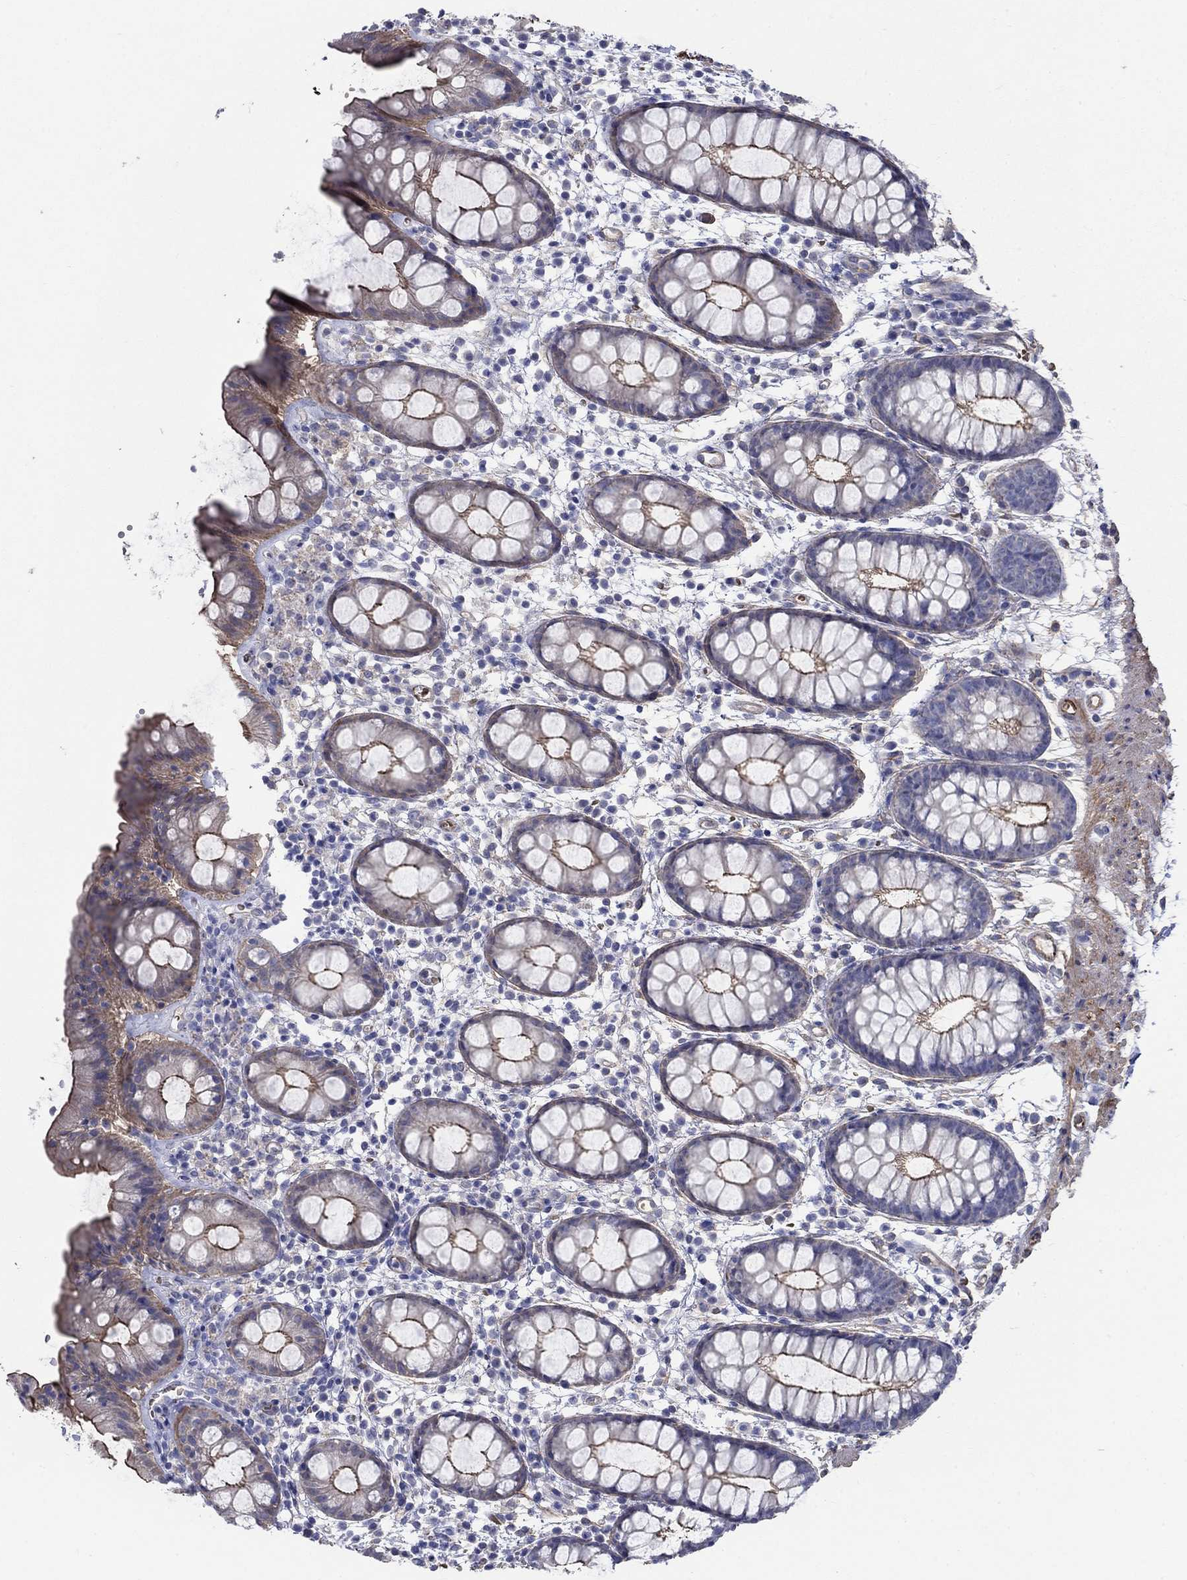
{"staining": {"intensity": "moderate", "quantity": "25%-75%", "location": "cytoplasmic/membranous"}, "tissue": "rectum", "cell_type": "Glandular cells", "image_type": "normal", "snomed": [{"axis": "morphology", "description": "Normal tissue, NOS"}, {"axis": "topography", "description": "Rectum"}], "caption": "An immunohistochemistry micrograph of unremarkable tissue is shown. Protein staining in brown shows moderate cytoplasmic/membranous positivity in rectum within glandular cells. The protein is stained brown, and the nuclei are stained in blue (DAB (3,3'-diaminobenzidine) IHC with brightfield microscopy, high magnification).", "gene": "FLNC", "patient": {"sex": "male", "age": 57}}